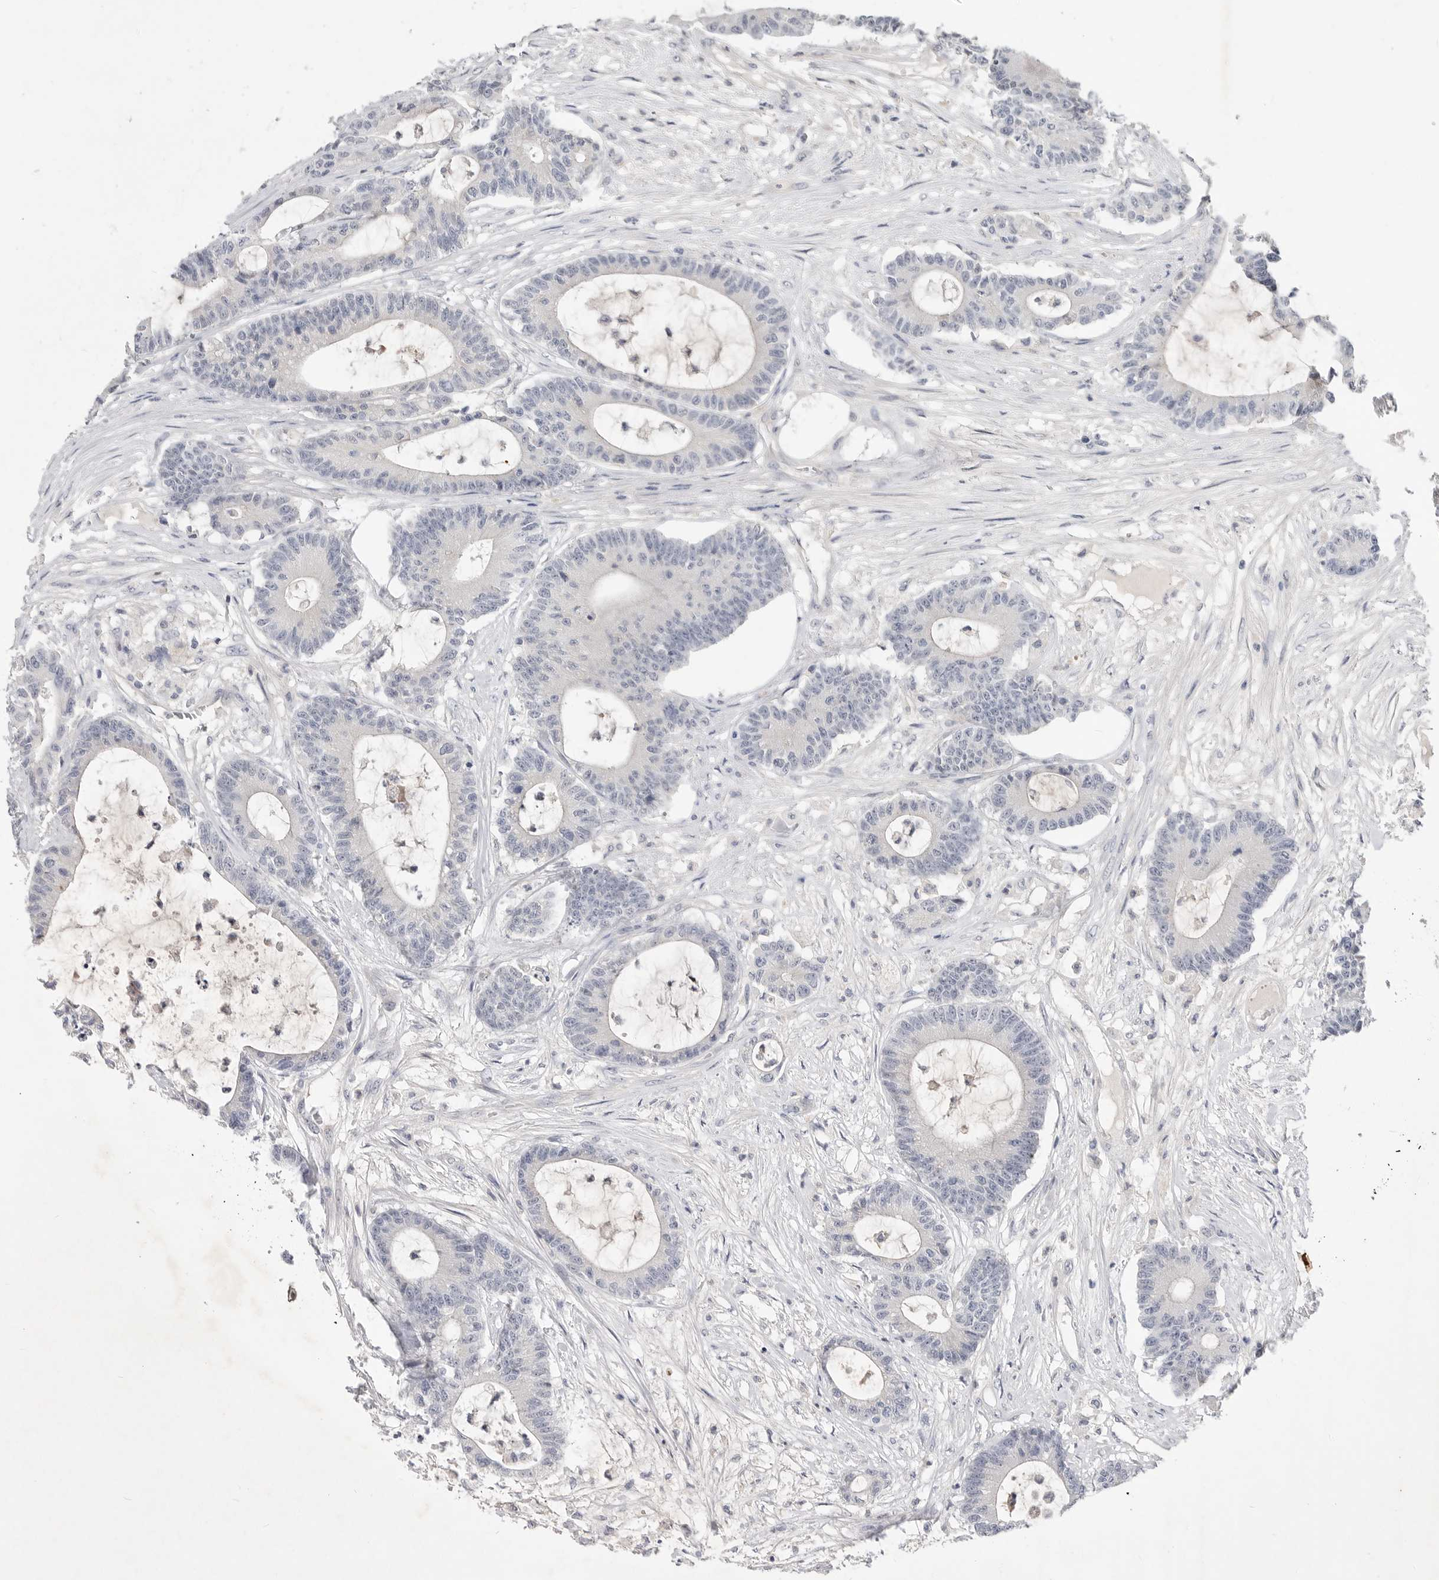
{"staining": {"intensity": "negative", "quantity": "none", "location": "none"}, "tissue": "colorectal cancer", "cell_type": "Tumor cells", "image_type": "cancer", "snomed": [{"axis": "morphology", "description": "Adenocarcinoma, NOS"}, {"axis": "topography", "description": "Colon"}], "caption": "A histopathology image of human adenocarcinoma (colorectal) is negative for staining in tumor cells.", "gene": "ITGAD", "patient": {"sex": "female", "age": 84}}